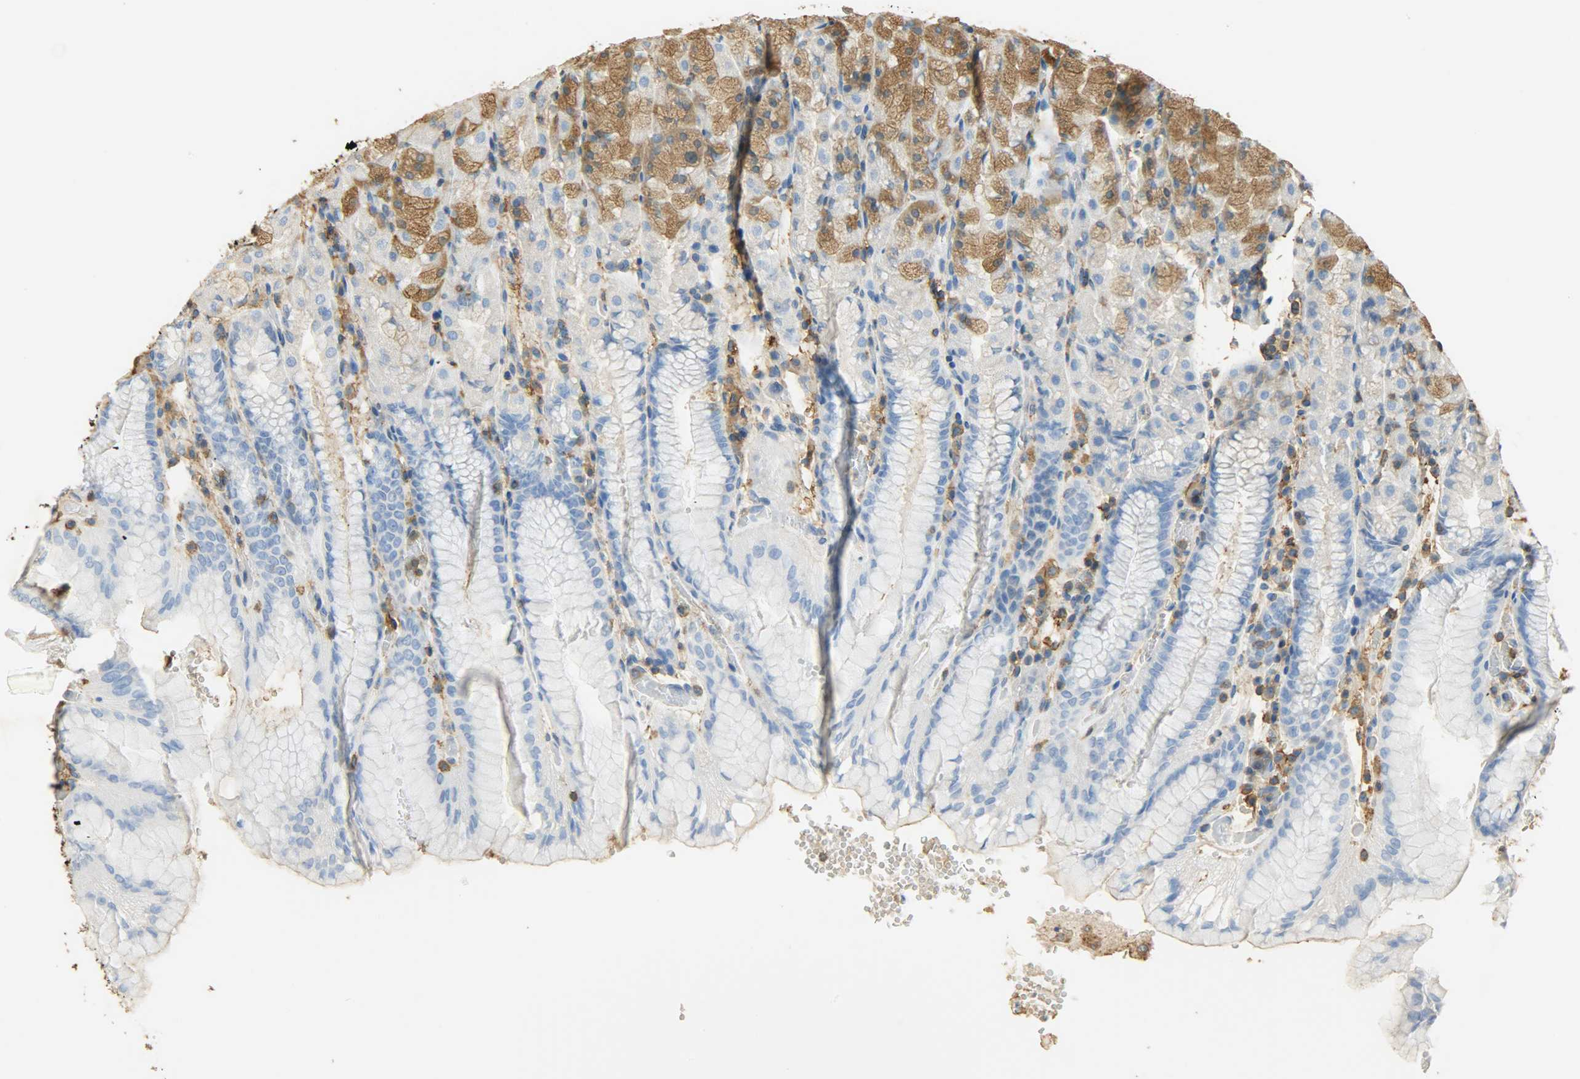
{"staining": {"intensity": "weak", "quantity": "<25%", "location": "cytoplasmic/membranous"}, "tissue": "stomach", "cell_type": "Glandular cells", "image_type": "normal", "snomed": [{"axis": "morphology", "description": "Normal tissue, NOS"}, {"axis": "topography", "description": "Stomach, upper"}, {"axis": "topography", "description": "Stomach"}], "caption": "This is an immunohistochemistry (IHC) micrograph of normal stomach. There is no staining in glandular cells.", "gene": "ANXA6", "patient": {"sex": "male", "age": 76}}